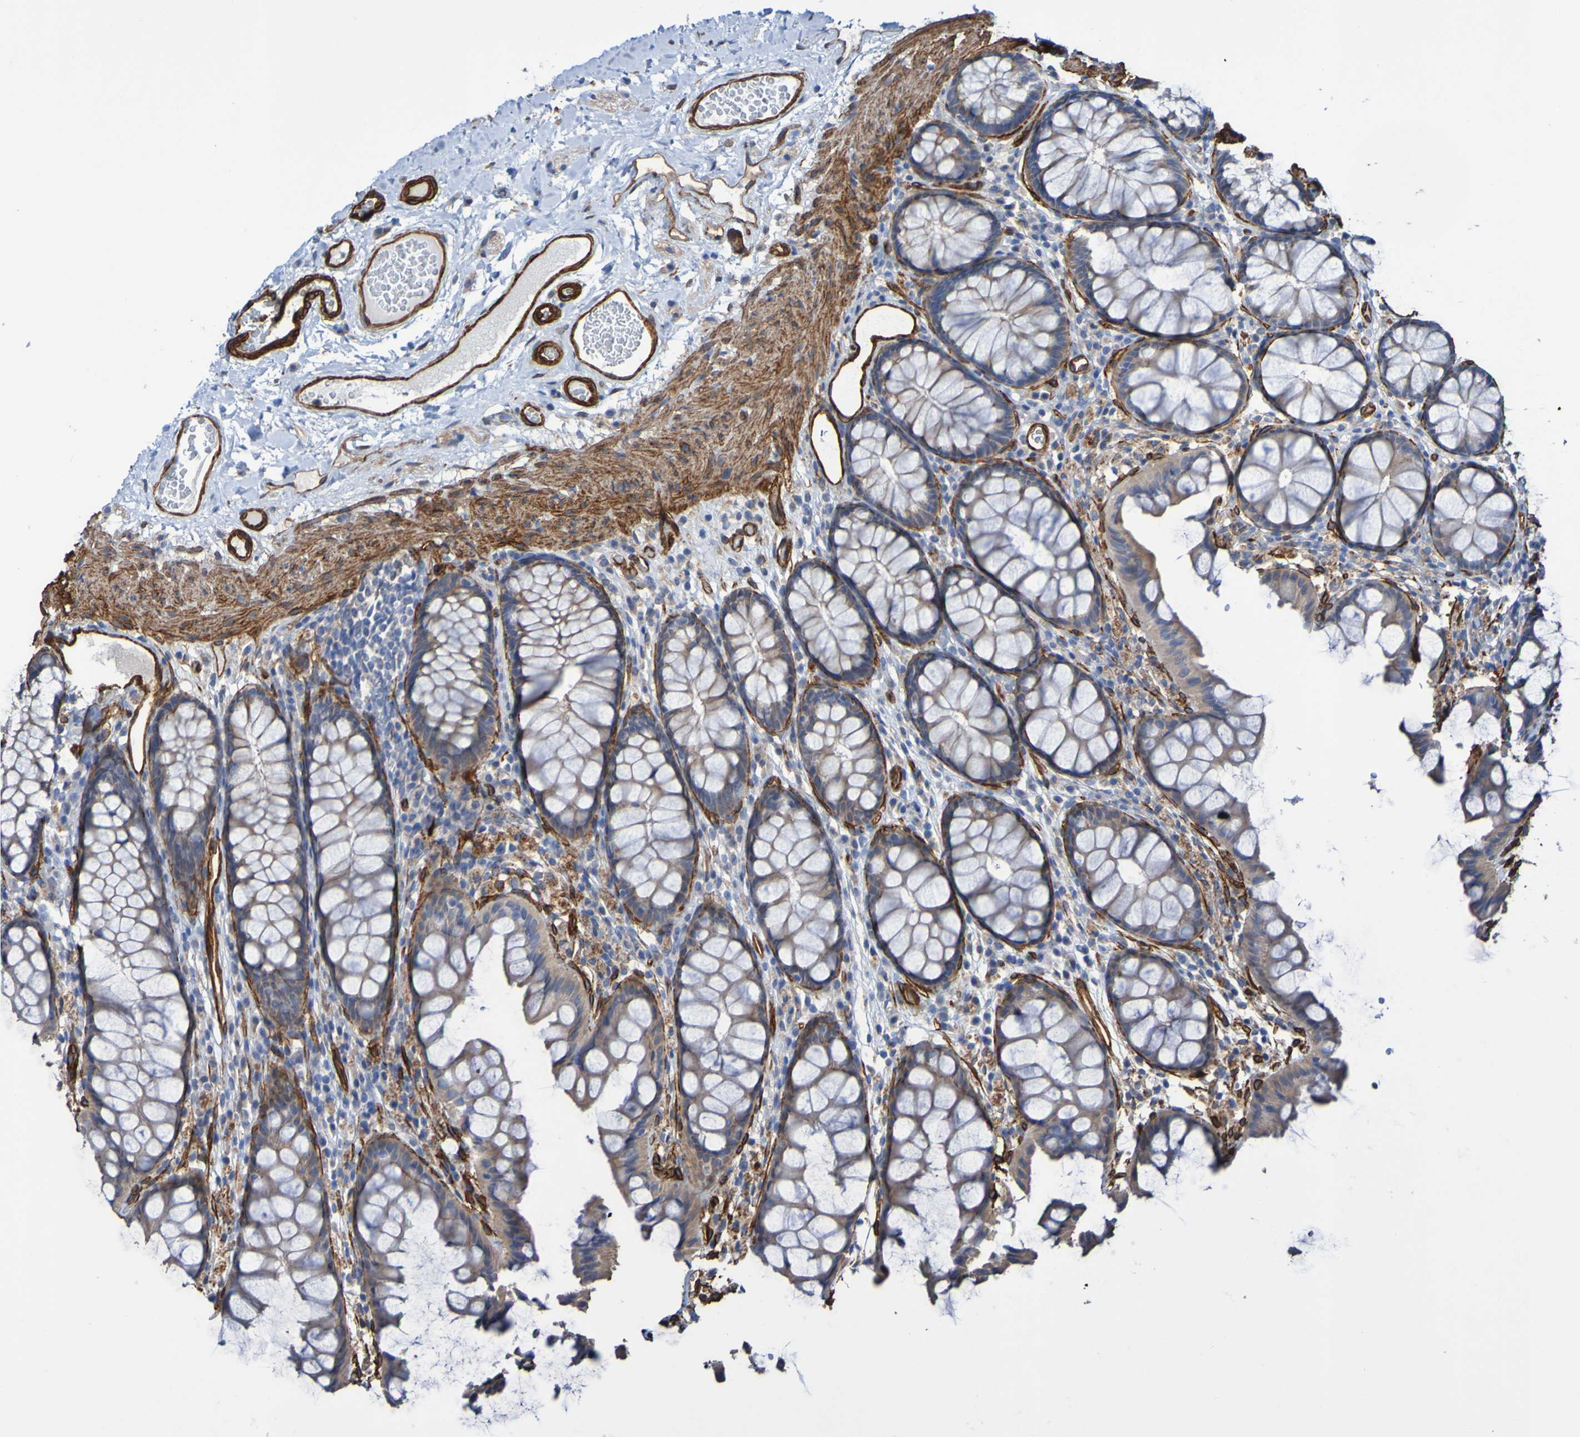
{"staining": {"intensity": "strong", "quantity": ">75%", "location": "nuclear"}, "tissue": "colon", "cell_type": "Endothelial cells", "image_type": "normal", "snomed": [{"axis": "morphology", "description": "Normal tissue, NOS"}, {"axis": "topography", "description": "Colon"}], "caption": "Normal colon shows strong nuclear staining in about >75% of endothelial cells, visualized by immunohistochemistry.", "gene": "ELMOD3", "patient": {"sex": "female", "age": 55}}